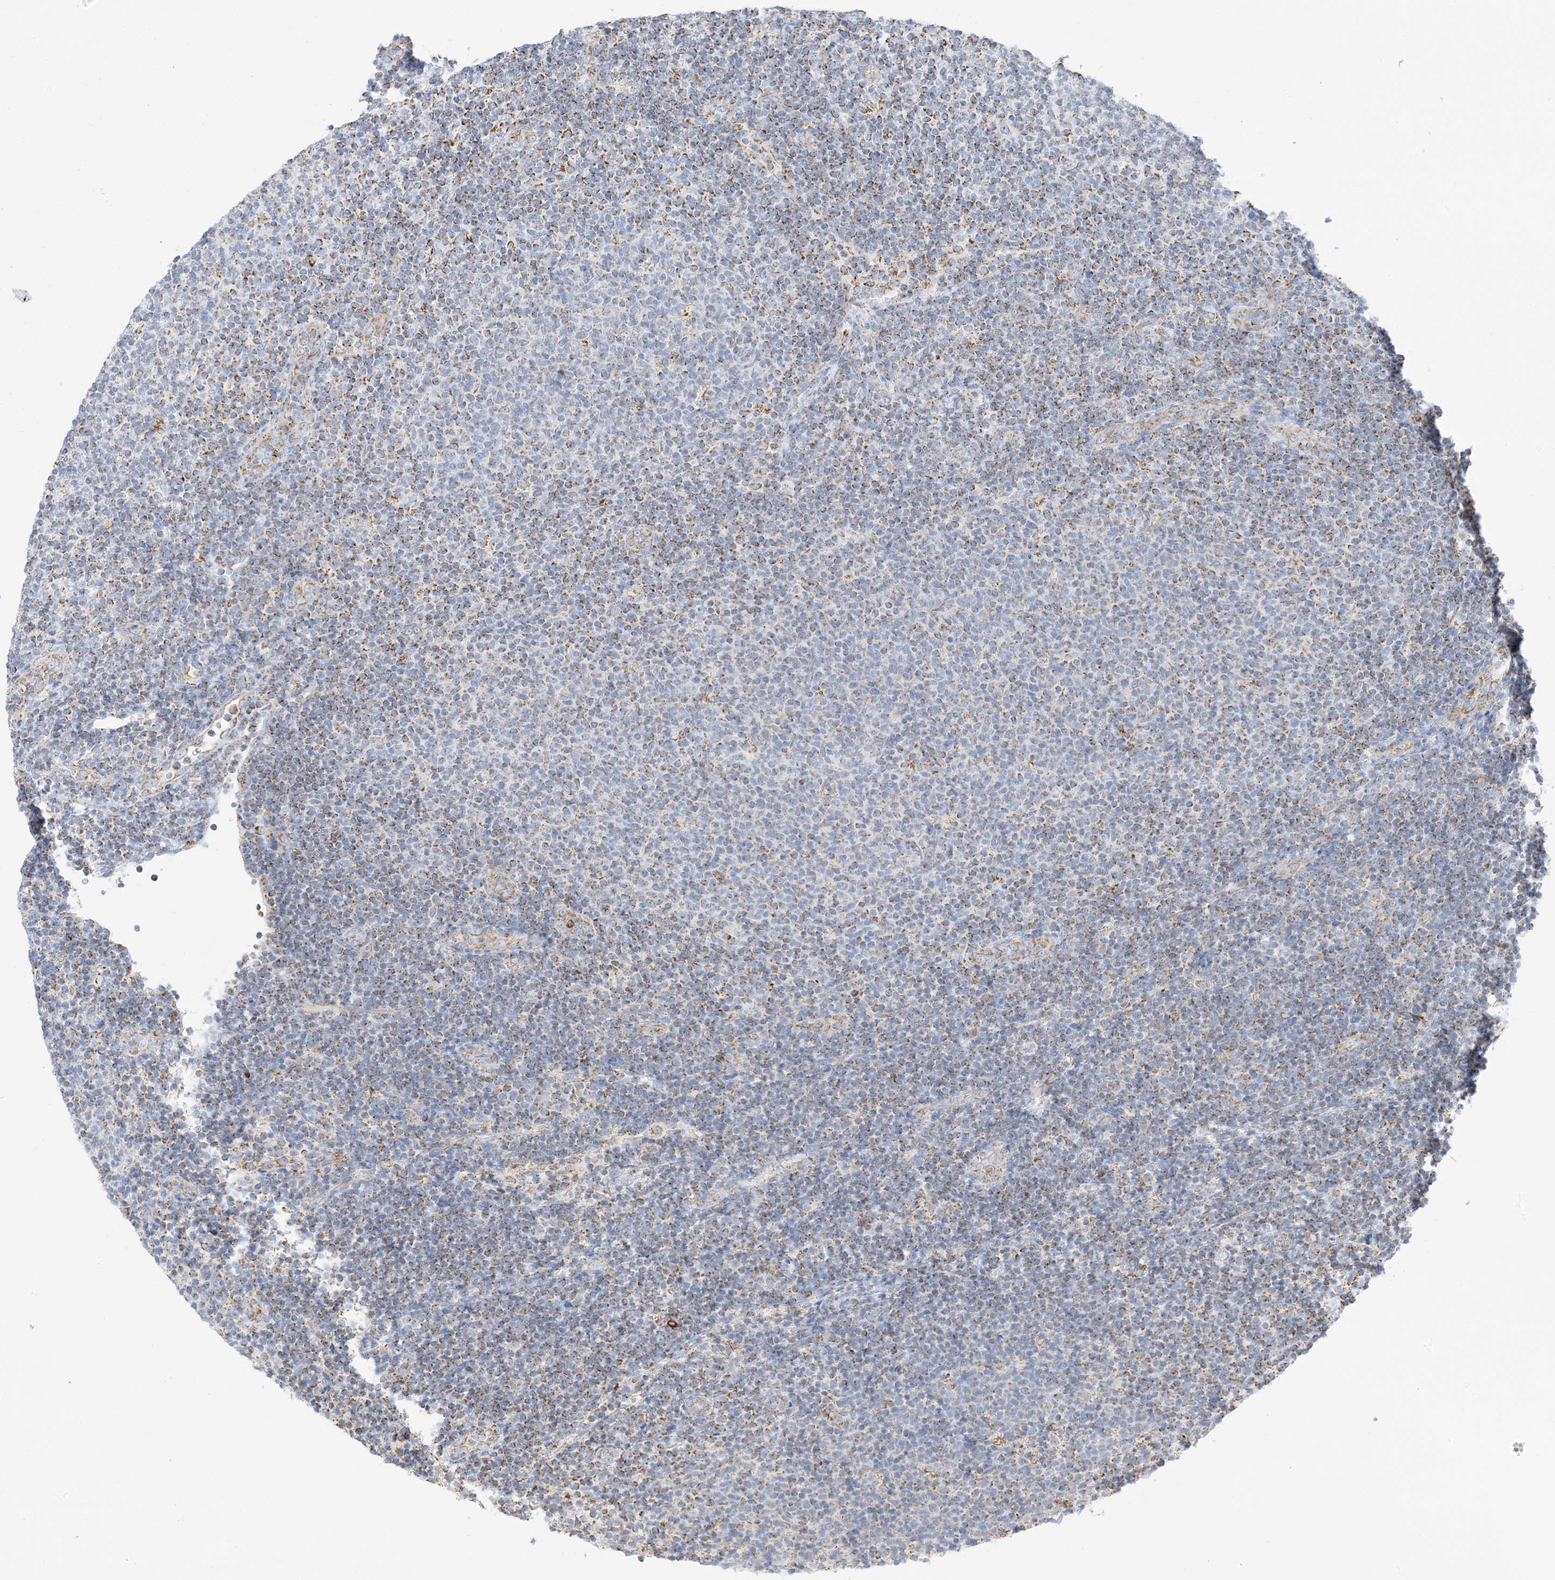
{"staining": {"intensity": "moderate", "quantity": ">75%", "location": "cytoplasmic/membranous"}, "tissue": "lymphoma", "cell_type": "Tumor cells", "image_type": "cancer", "snomed": [{"axis": "morphology", "description": "Malignant lymphoma, non-Hodgkin's type, Low grade"}, {"axis": "topography", "description": "Lymph node"}], "caption": "This image demonstrates immunohistochemistry (IHC) staining of human lymphoma, with medium moderate cytoplasmic/membranous staining in about >75% of tumor cells.", "gene": "CAPN13", "patient": {"sex": "male", "age": 66}}